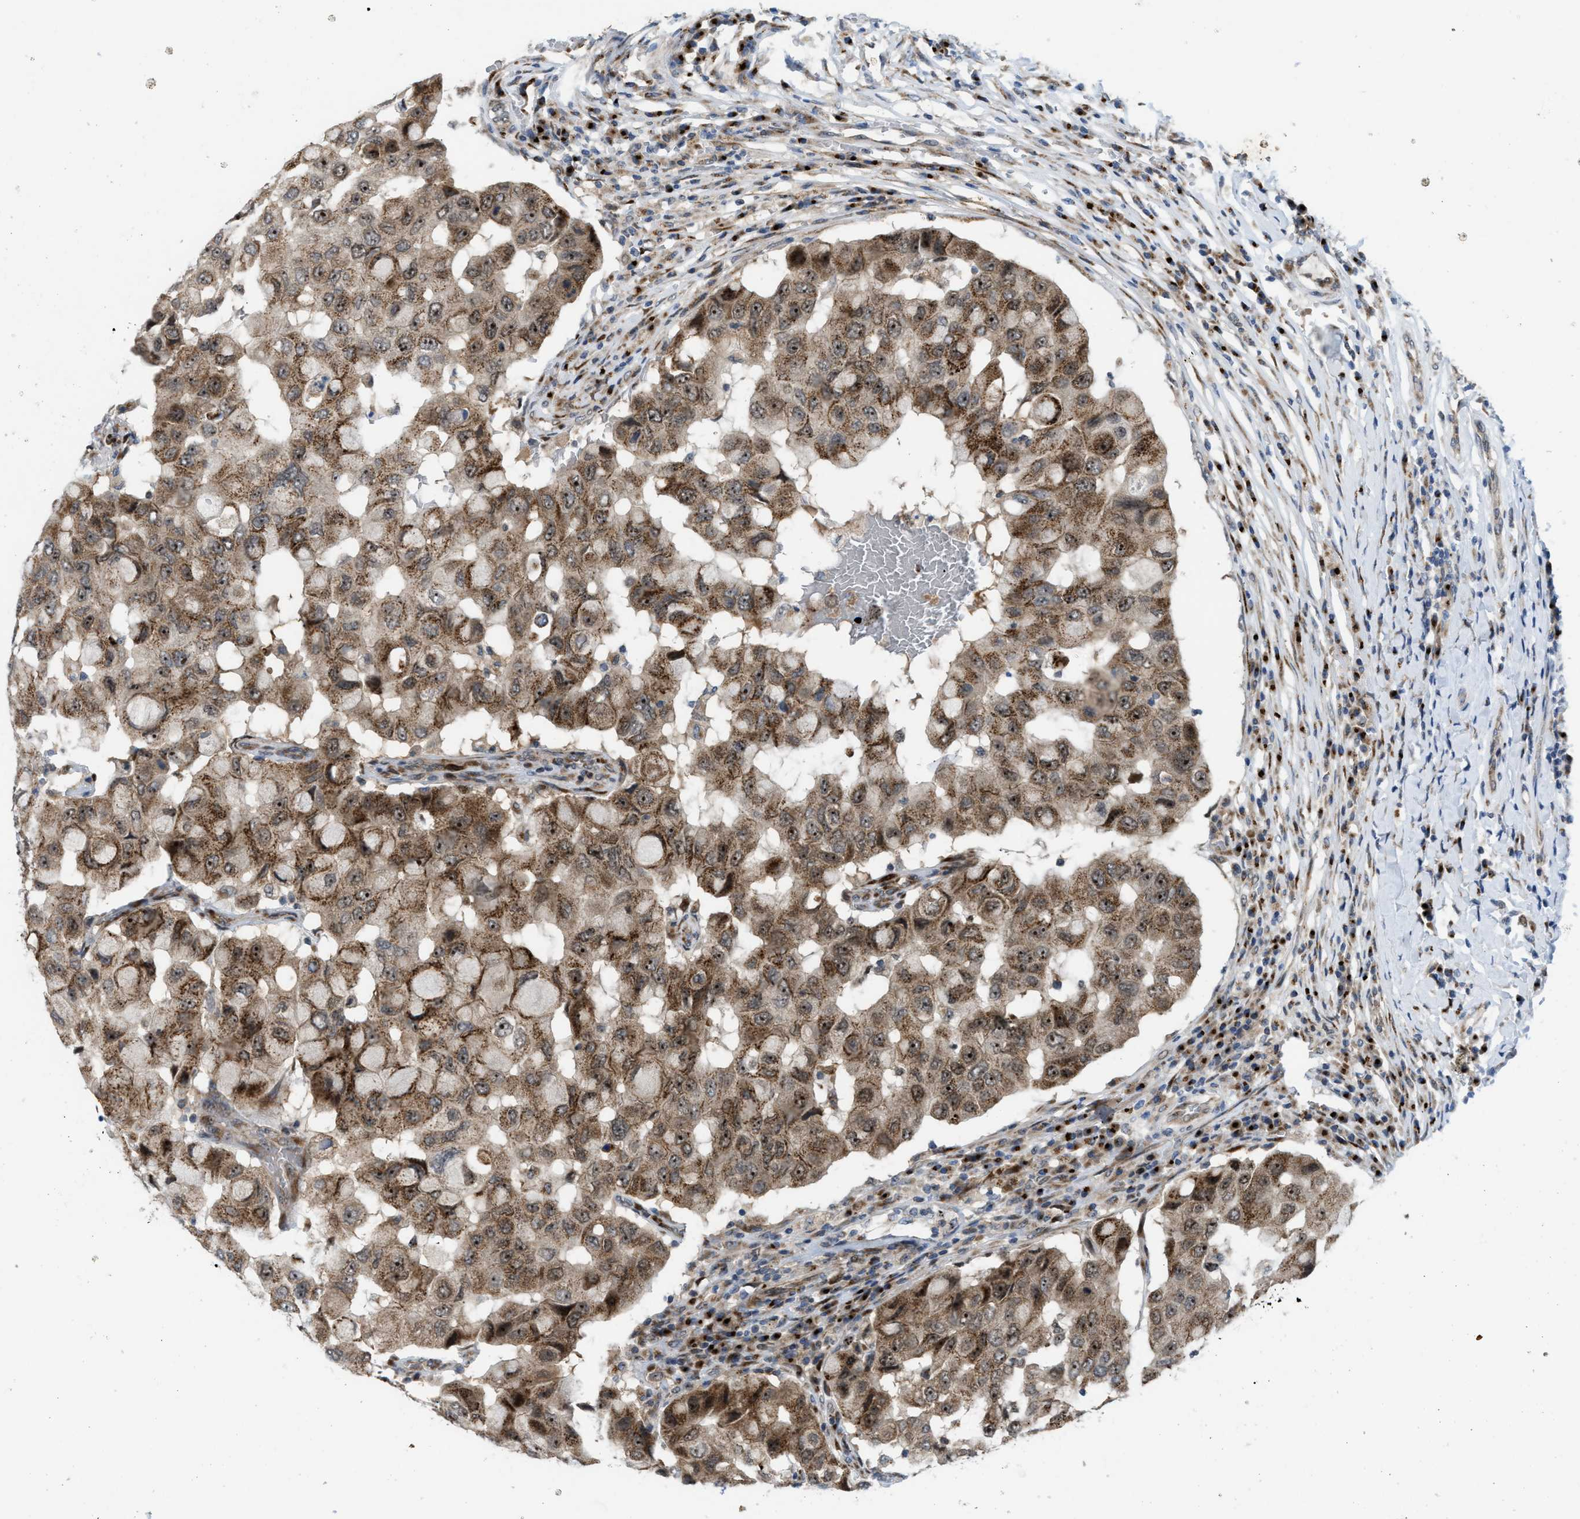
{"staining": {"intensity": "moderate", "quantity": ">75%", "location": "cytoplasmic/membranous,nuclear"}, "tissue": "breast cancer", "cell_type": "Tumor cells", "image_type": "cancer", "snomed": [{"axis": "morphology", "description": "Duct carcinoma"}, {"axis": "topography", "description": "Breast"}], "caption": "There is medium levels of moderate cytoplasmic/membranous and nuclear positivity in tumor cells of breast cancer (intraductal carcinoma), as demonstrated by immunohistochemical staining (brown color).", "gene": "SLC38A10", "patient": {"sex": "female", "age": 27}}